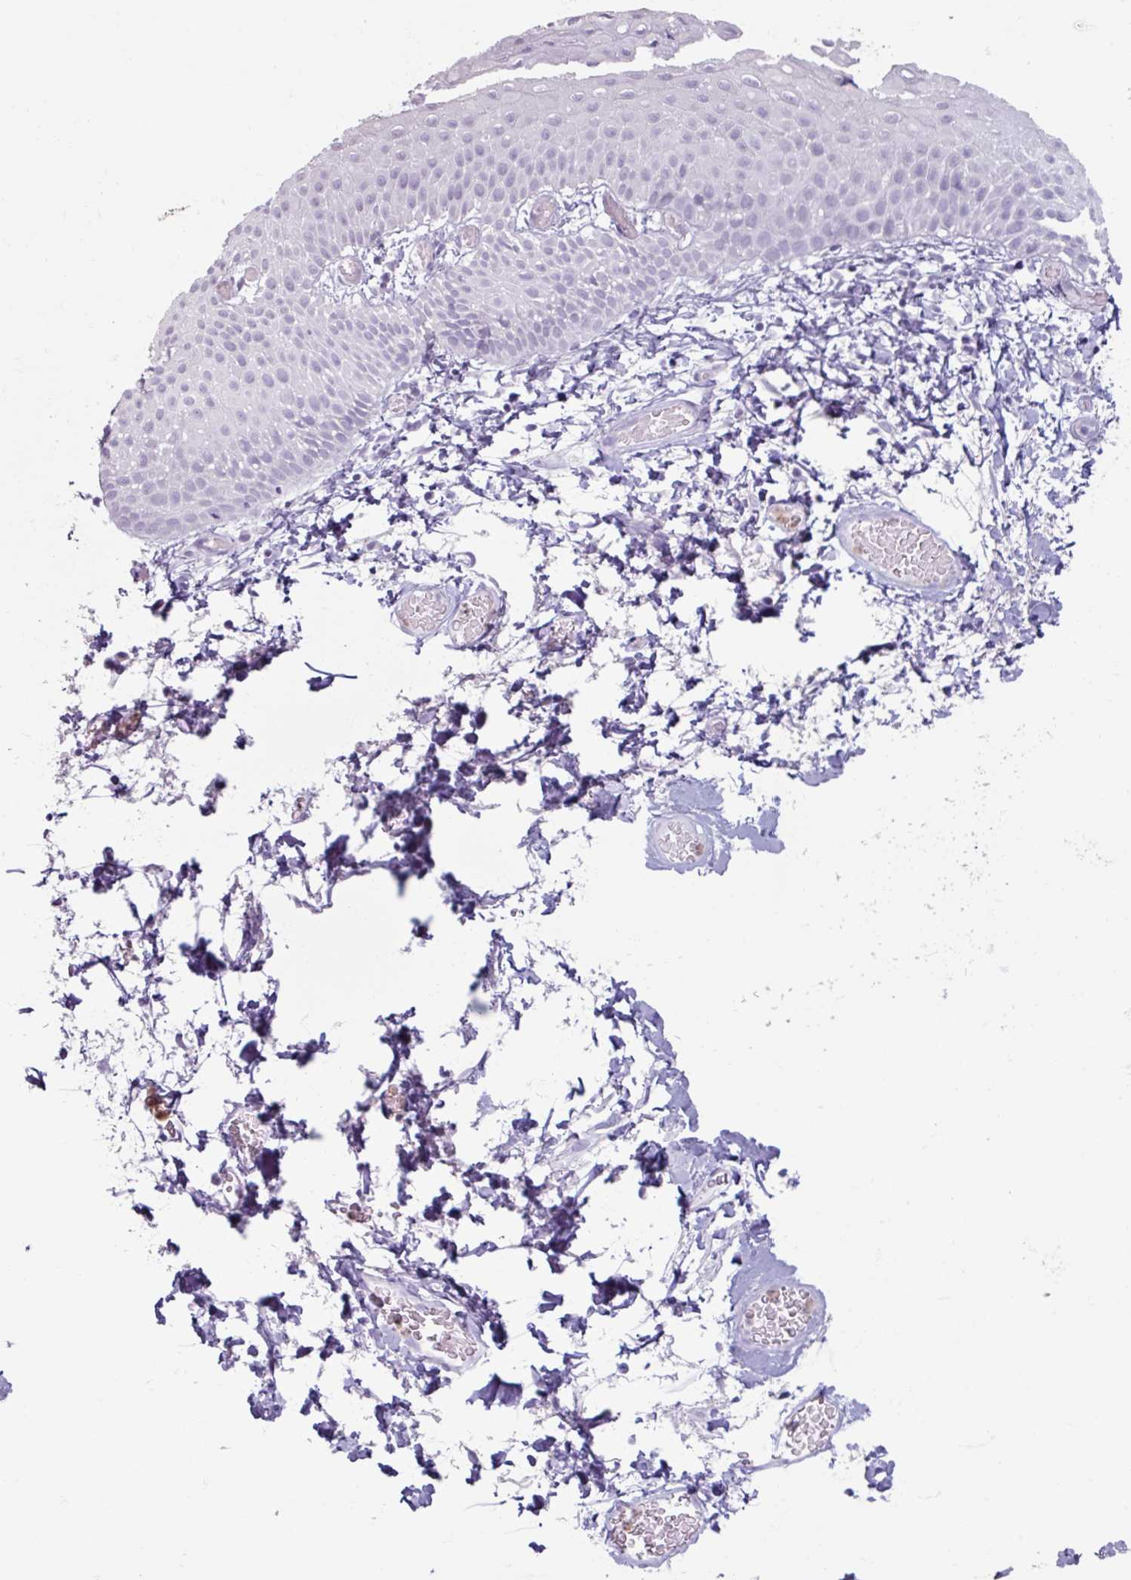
{"staining": {"intensity": "negative", "quantity": "none", "location": "none"}, "tissue": "skin", "cell_type": "Epidermal cells", "image_type": "normal", "snomed": [{"axis": "morphology", "description": "Normal tissue, NOS"}, {"axis": "morphology", "description": "Hemorrhoids"}, {"axis": "morphology", "description": "Inflammation, NOS"}, {"axis": "topography", "description": "Anal"}], "caption": "Image shows no protein staining in epidermal cells of normal skin. (DAB (3,3'-diaminobenzidine) immunohistochemistry (IHC) visualized using brightfield microscopy, high magnification).", "gene": "ARG1", "patient": {"sex": "male", "age": 60}}